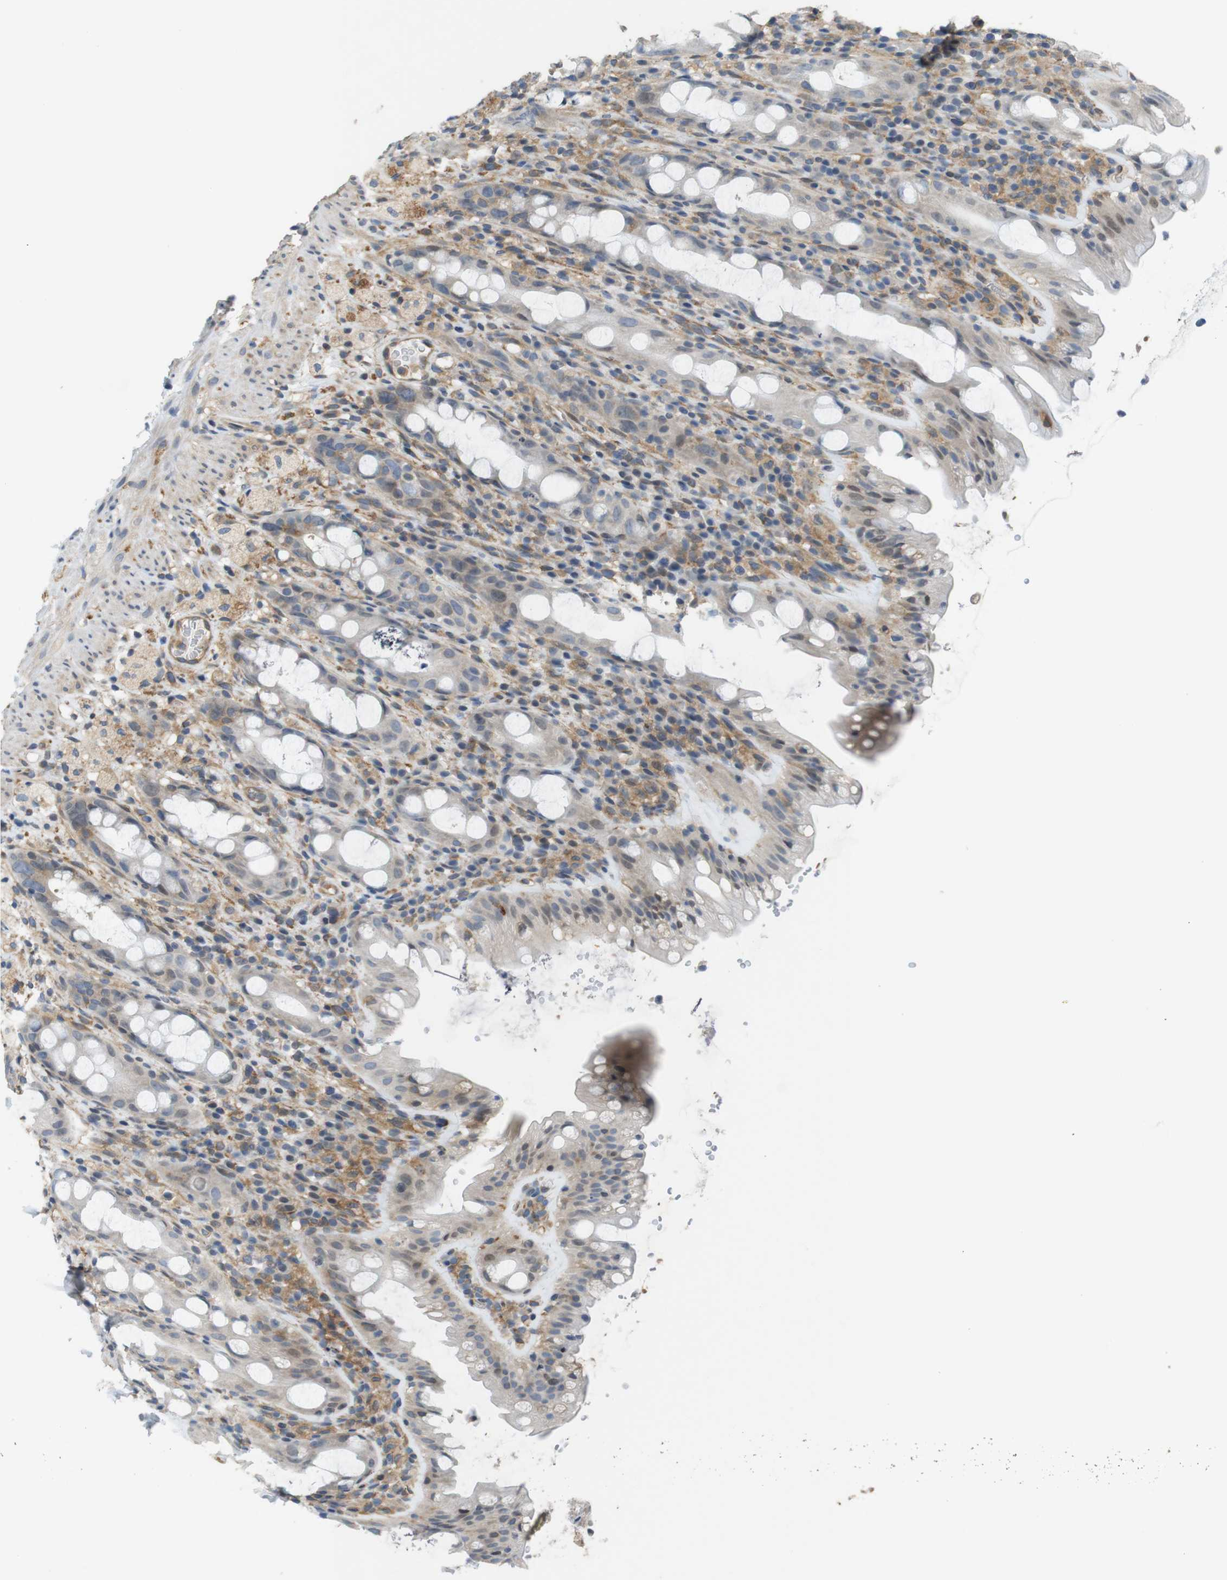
{"staining": {"intensity": "negative", "quantity": "none", "location": "none"}, "tissue": "rectum", "cell_type": "Glandular cells", "image_type": "normal", "snomed": [{"axis": "morphology", "description": "Normal tissue, NOS"}, {"axis": "topography", "description": "Rectum"}], "caption": "A high-resolution histopathology image shows immunohistochemistry (IHC) staining of normal rectum, which displays no significant staining in glandular cells.", "gene": "PCDH10", "patient": {"sex": "male", "age": 44}}